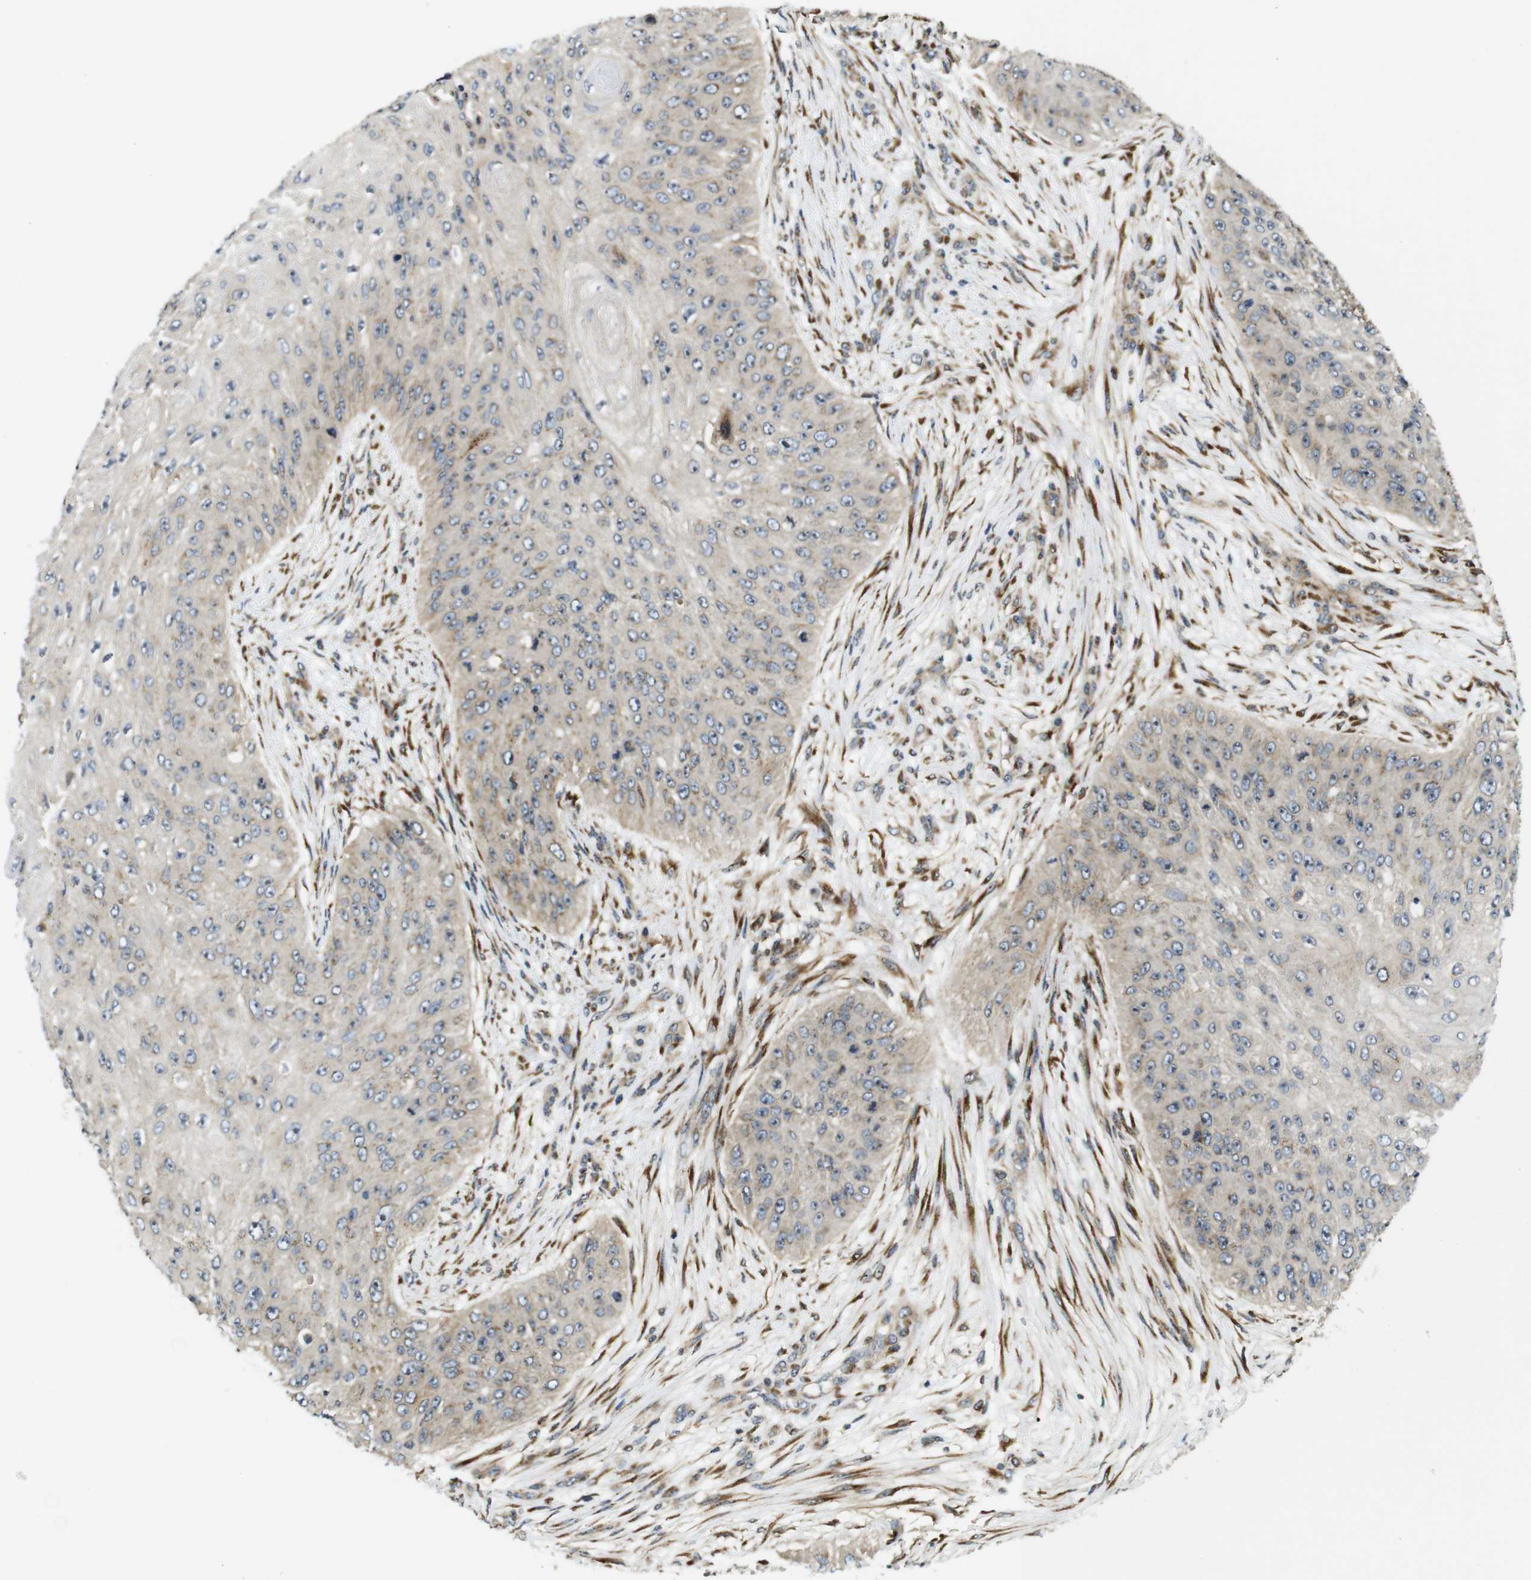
{"staining": {"intensity": "negative", "quantity": "none", "location": "none"}, "tissue": "skin cancer", "cell_type": "Tumor cells", "image_type": "cancer", "snomed": [{"axis": "morphology", "description": "Squamous cell carcinoma, NOS"}, {"axis": "topography", "description": "Skin"}], "caption": "Squamous cell carcinoma (skin) stained for a protein using immunohistochemistry displays no staining tumor cells.", "gene": "TMEM143", "patient": {"sex": "female", "age": 80}}